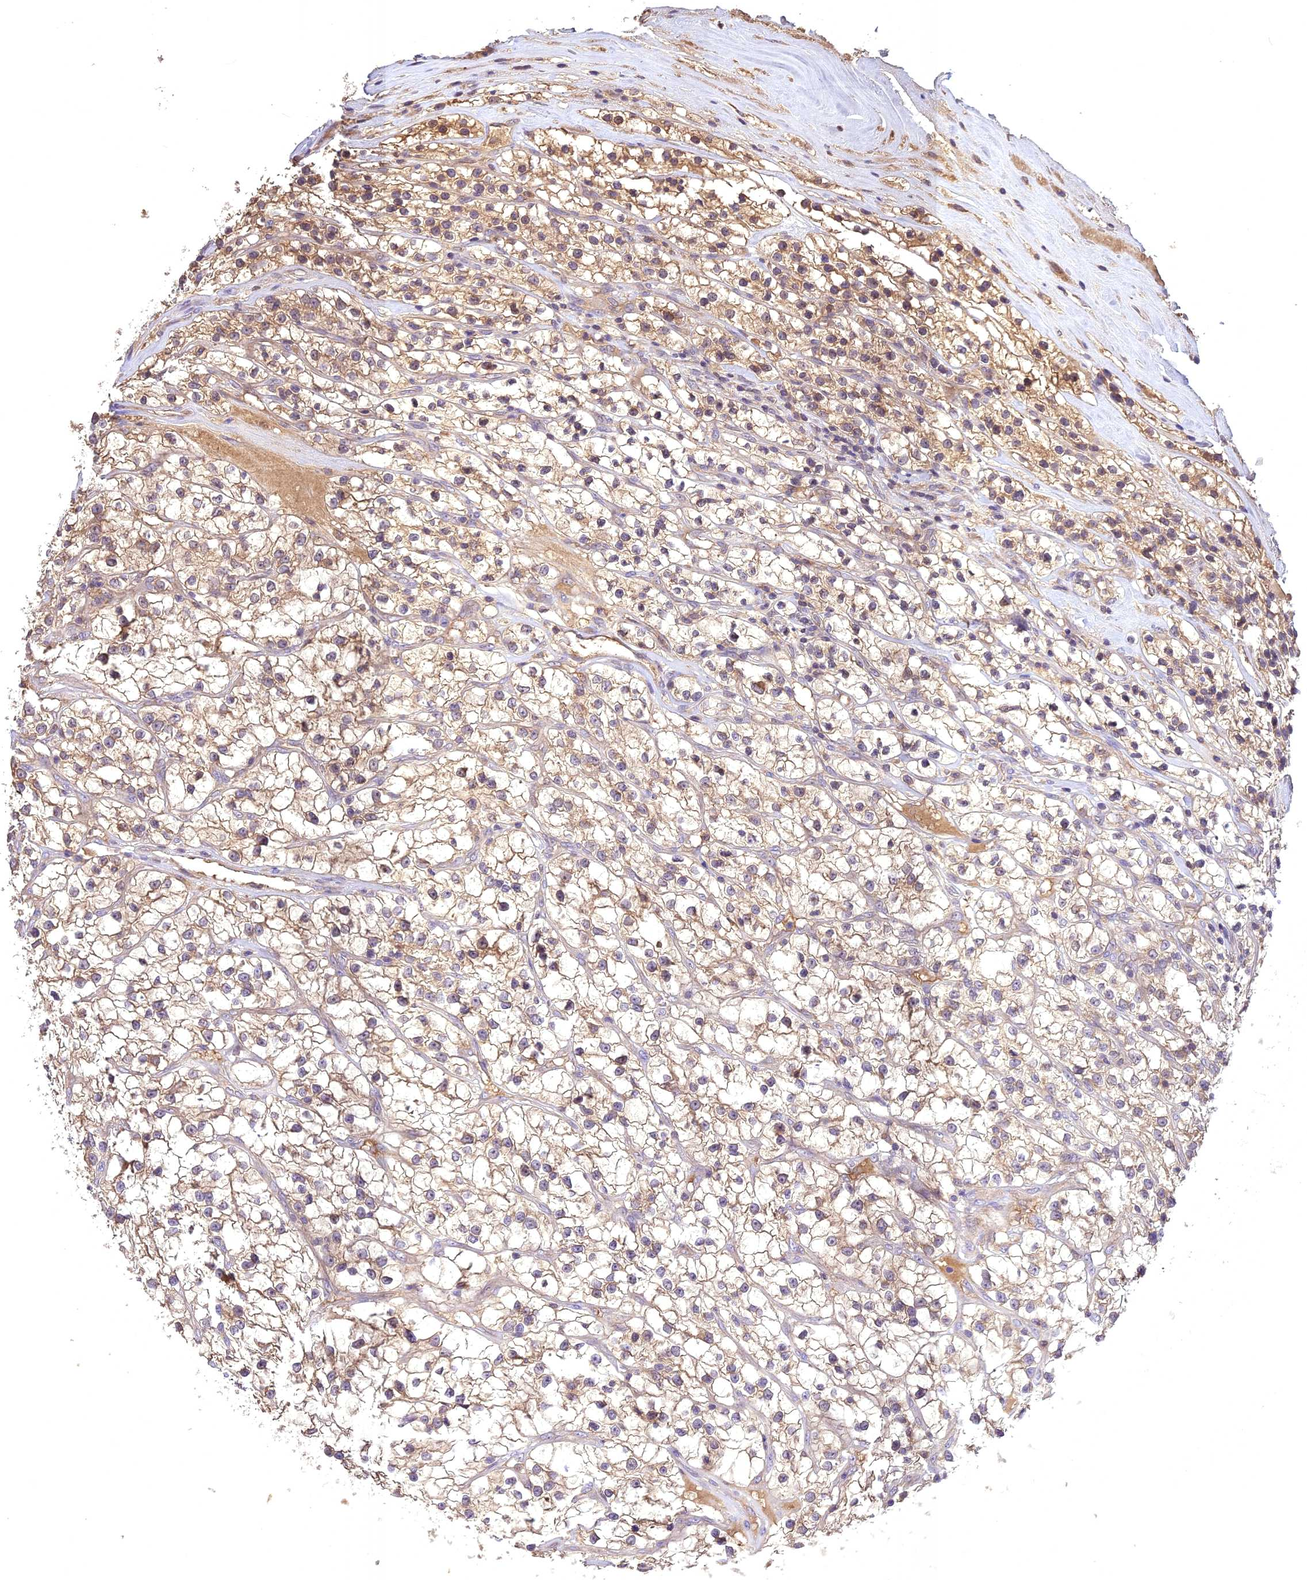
{"staining": {"intensity": "moderate", "quantity": "25%-75%", "location": "cytoplasmic/membranous"}, "tissue": "renal cancer", "cell_type": "Tumor cells", "image_type": "cancer", "snomed": [{"axis": "morphology", "description": "Adenocarcinoma, NOS"}, {"axis": "topography", "description": "Kidney"}], "caption": "A brown stain shows moderate cytoplasmic/membranous staining of a protein in human renal cancer (adenocarcinoma) tumor cells.", "gene": "NUDT8", "patient": {"sex": "female", "age": 57}}